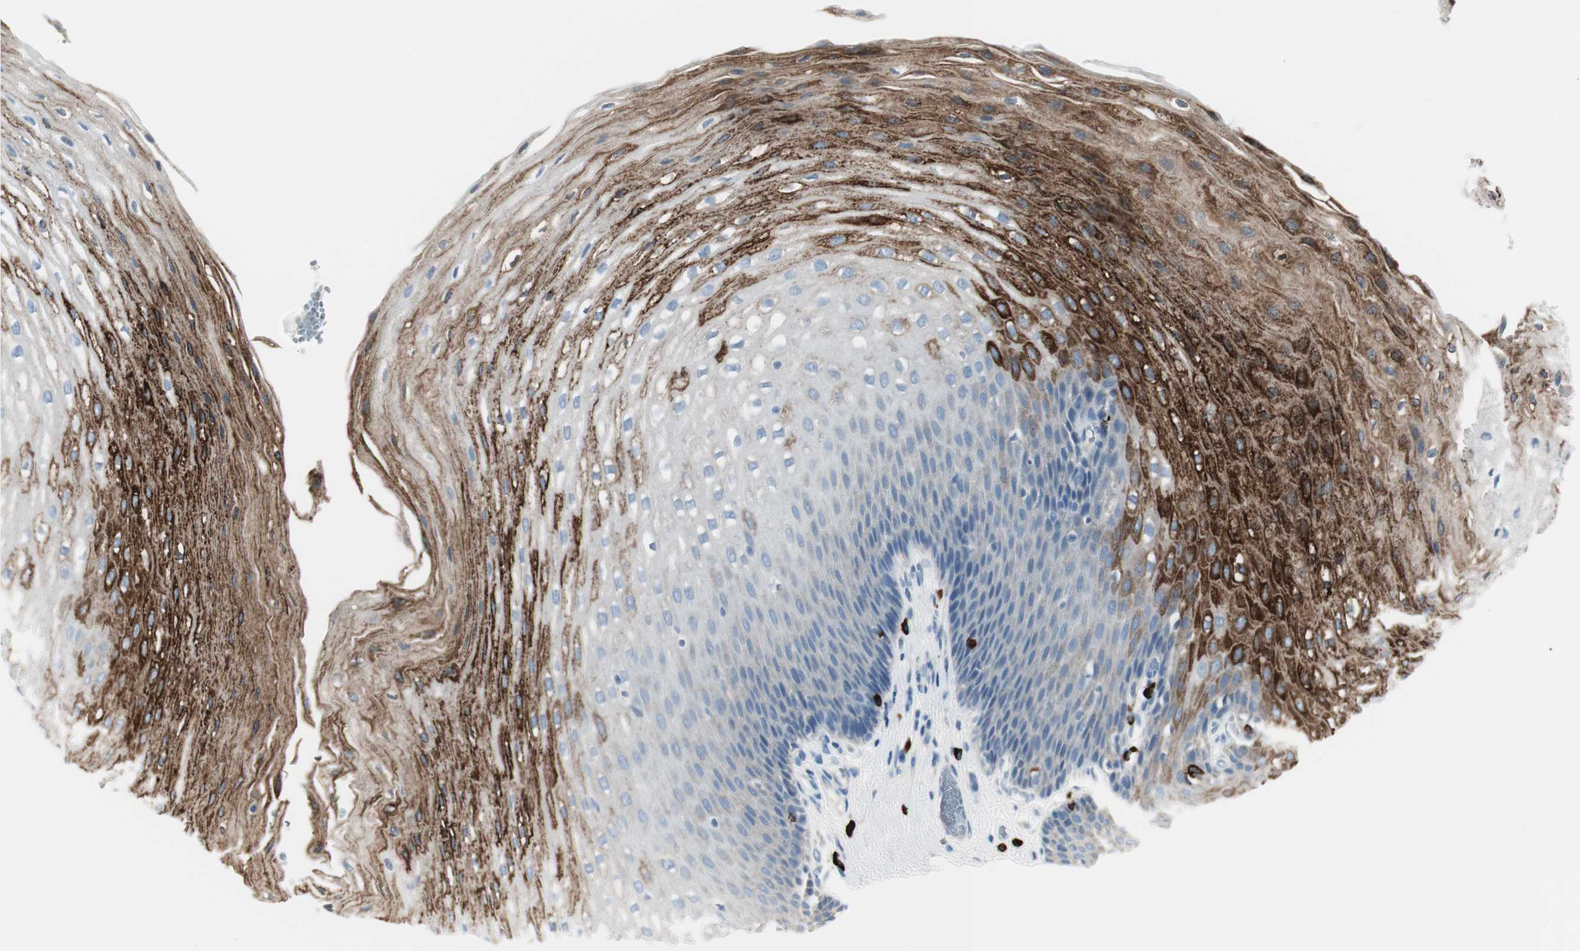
{"staining": {"intensity": "strong", "quantity": "<25%", "location": "cytoplasmic/membranous"}, "tissue": "esophagus", "cell_type": "Squamous epithelial cells", "image_type": "normal", "snomed": [{"axis": "morphology", "description": "Normal tissue, NOS"}, {"axis": "topography", "description": "Esophagus"}], "caption": "Approximately <25% of squamous epithelial cells in normal esophagus display strong cytoplasmic/membranous protein positivity as visualized by brown immunohistochemical staining.", "gene": "DLG4", "patient": {"sex": "male", "age": 48}}